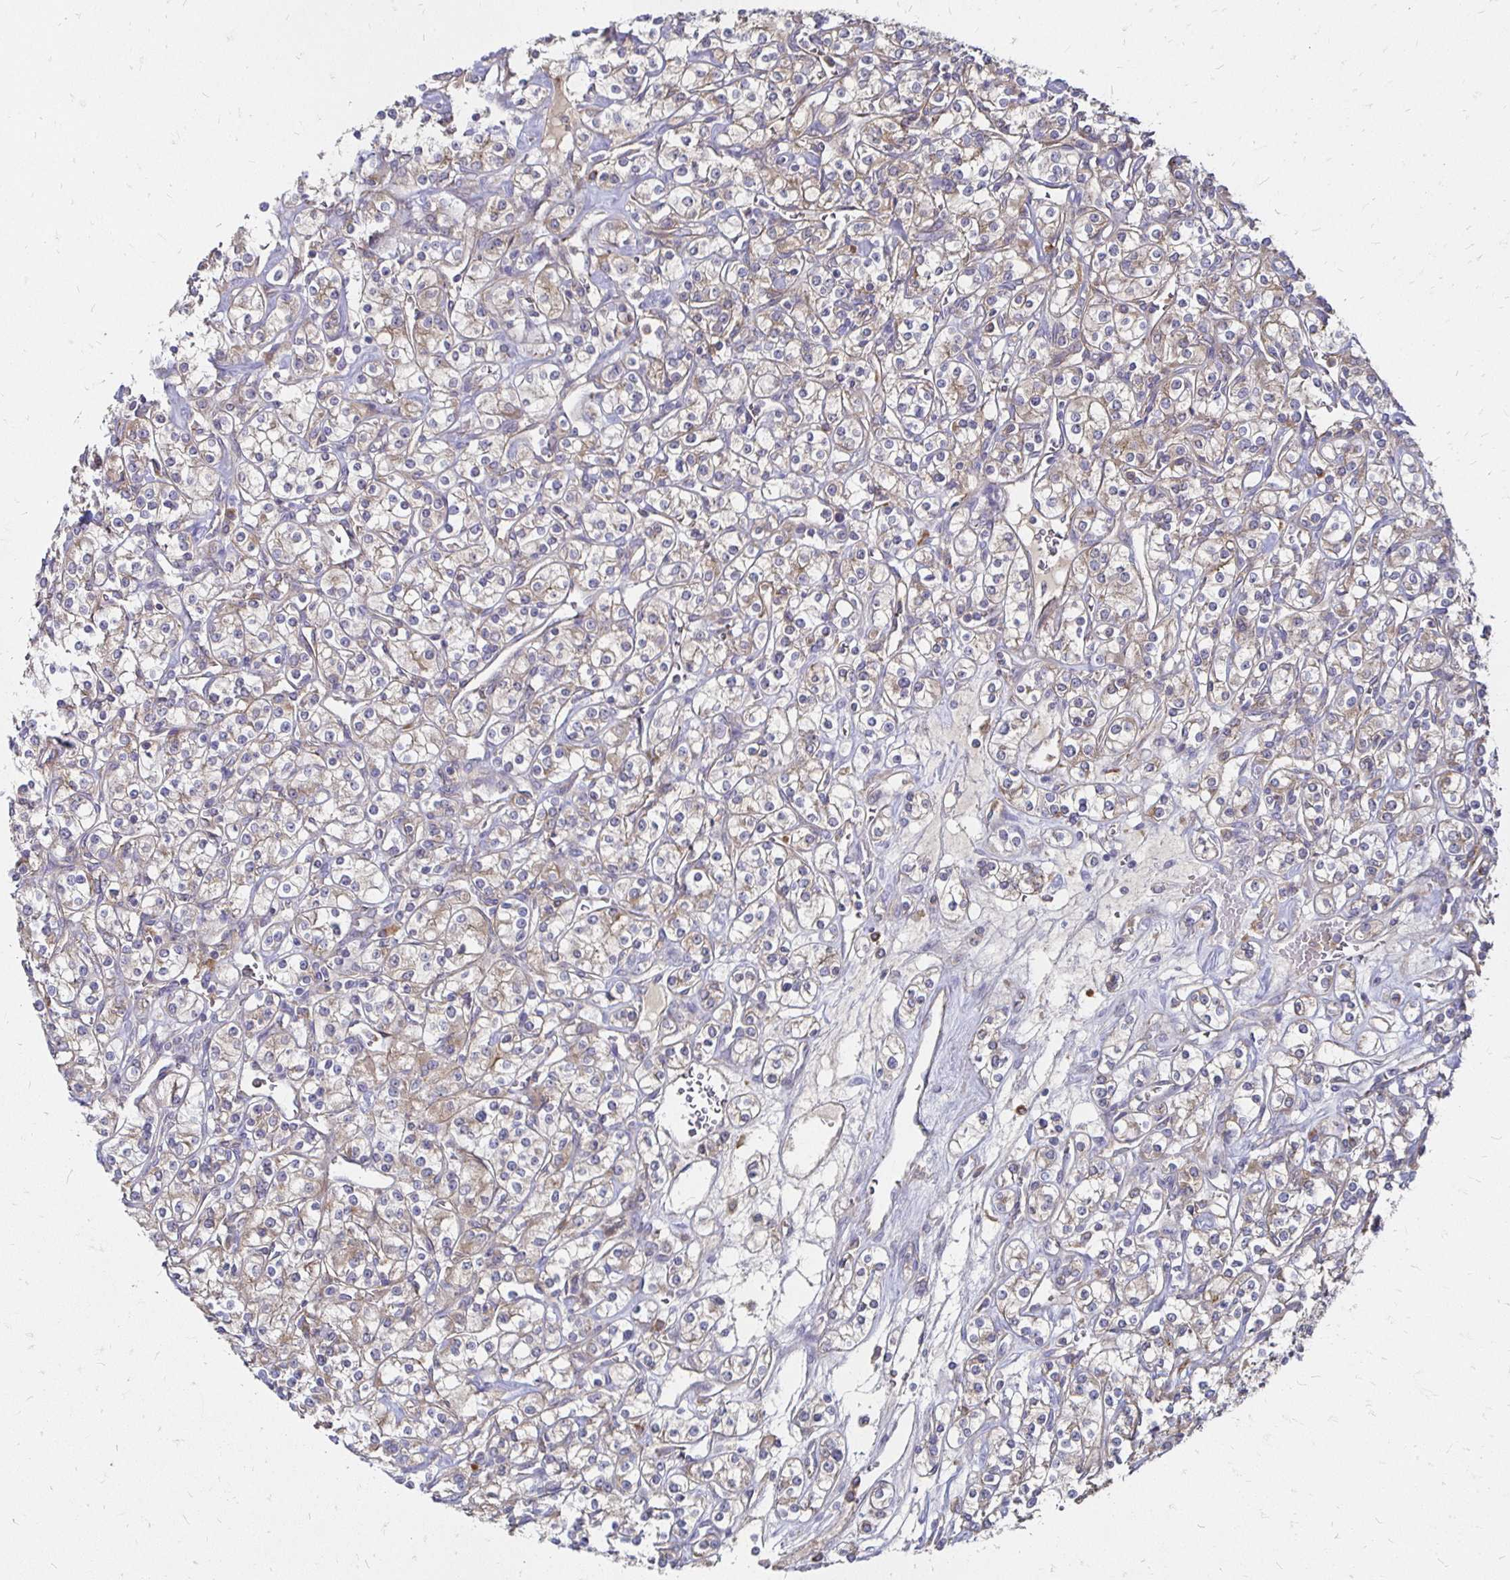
{"staining": {"intensity": "weak", "quantity": "<25%", "location": "cytoplasmic/membranous"}, "tissue": "renal cancer", "cell_type": "Tumor cells", "image_type": "cancer", "snomed": [{"axis": "morphology", "description": "Adenocarcinoma, NOS"}, {"axis": "topography", "description": "Kidney"}], "caption": "A high-resolution photomicrograph shows immunohistochemistry (IHC) staining of adenocarcinoma (renal), which reveals no significant staining in tumor cells.", "gene": "NCSTN", "patient": {"sex": "male", "age": 77}}